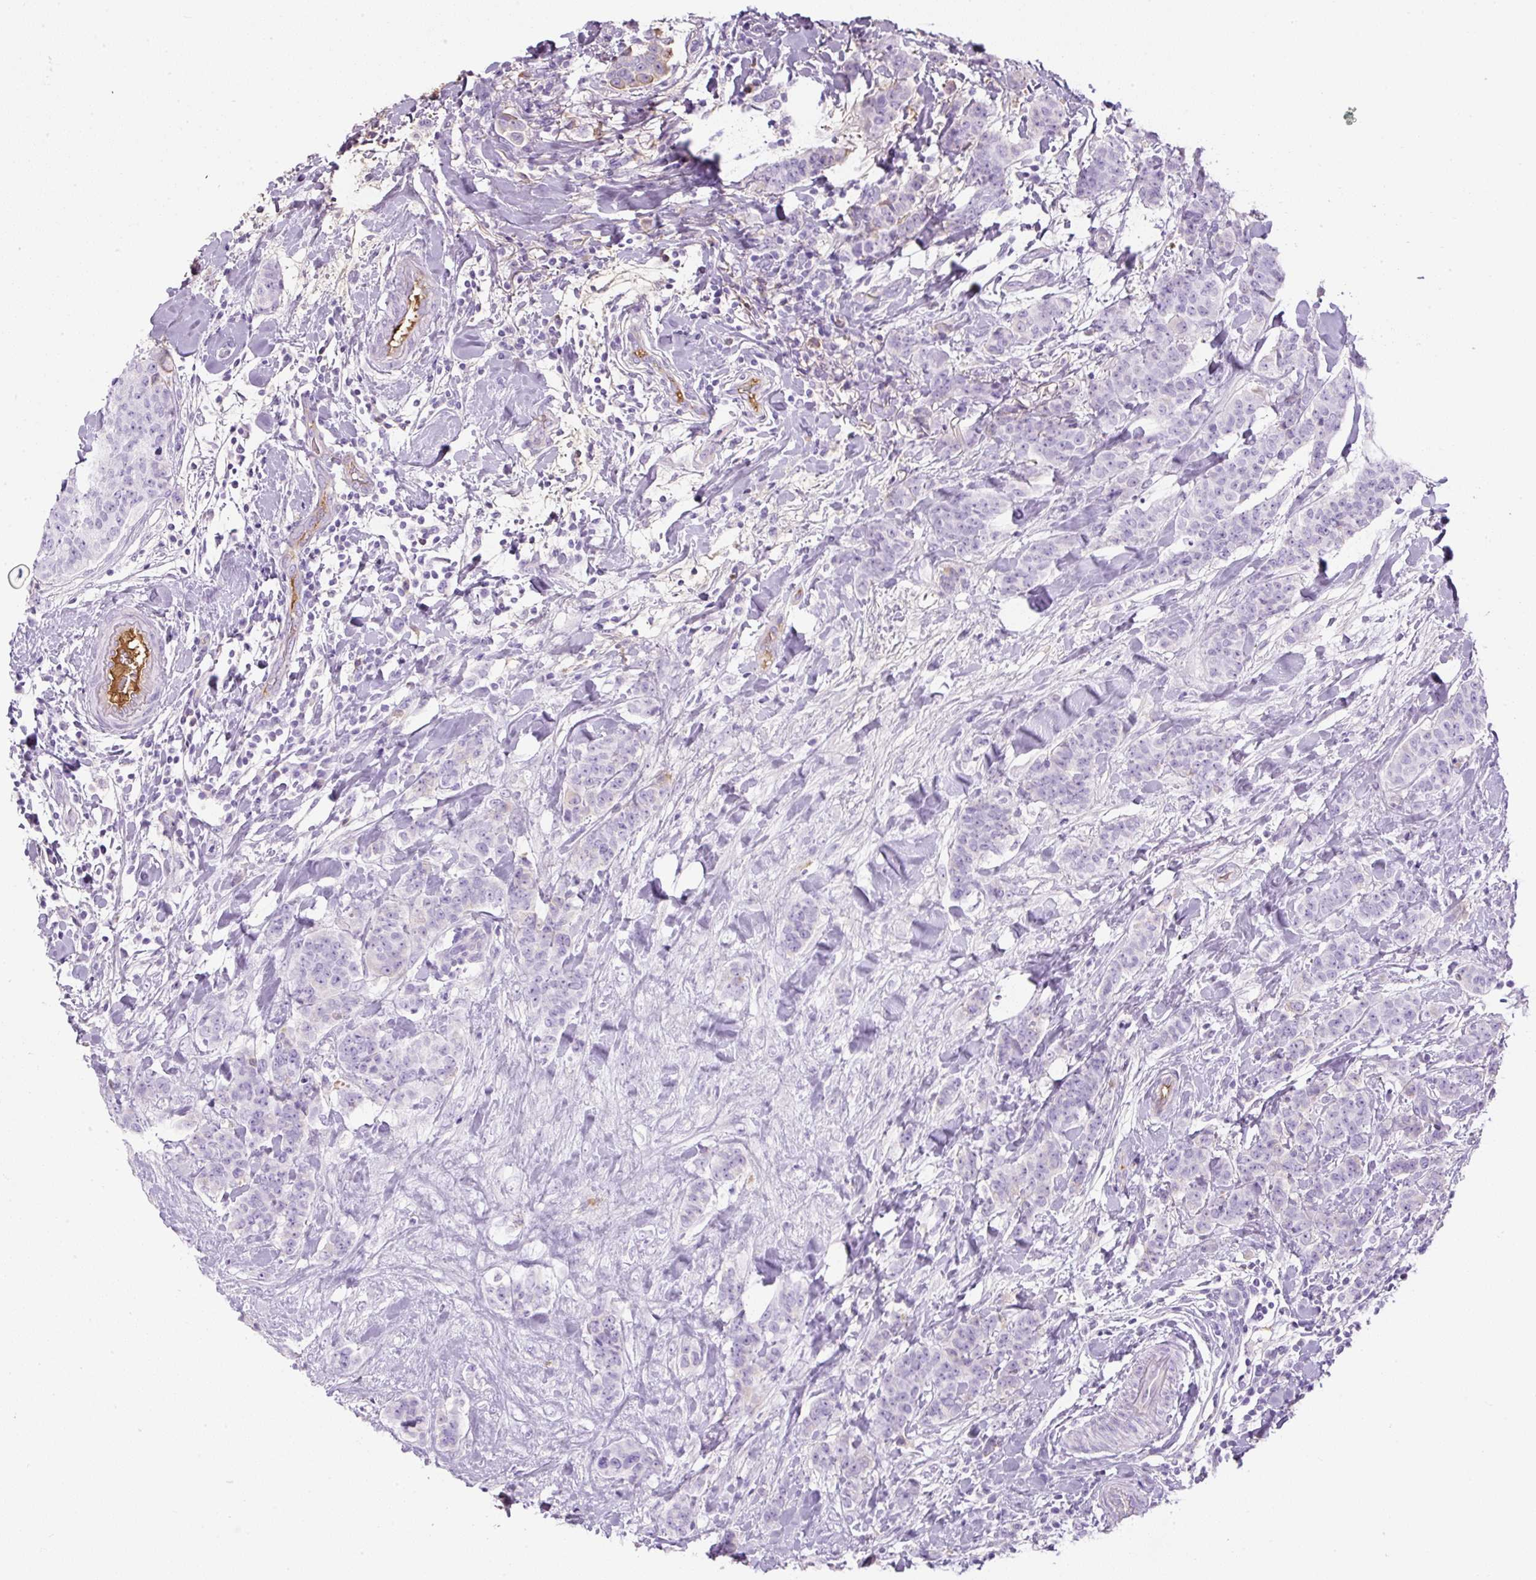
{"staining": {"intensity": "negative", "quantity": "none", "location": "none"}, "tissue": "breast cancer", "cell_type": "Tumor cells", "image_type": "cancer", "snomed": [{"axis": "morphology", "description": "Duct carcinoma"}, {"axis": "topography", "description": "Breast"}], "caption": "High magnification brightfield microscopy of infiltrating ductal carcinoma (breast) stained with DAB (3,3'-diaminobenzidine) (brown) and counterstained with hematoxylin (blue): tumor cells show no significant expression.", "gene": "APOA1", "patient": {"sex": "female", "age": 40}}